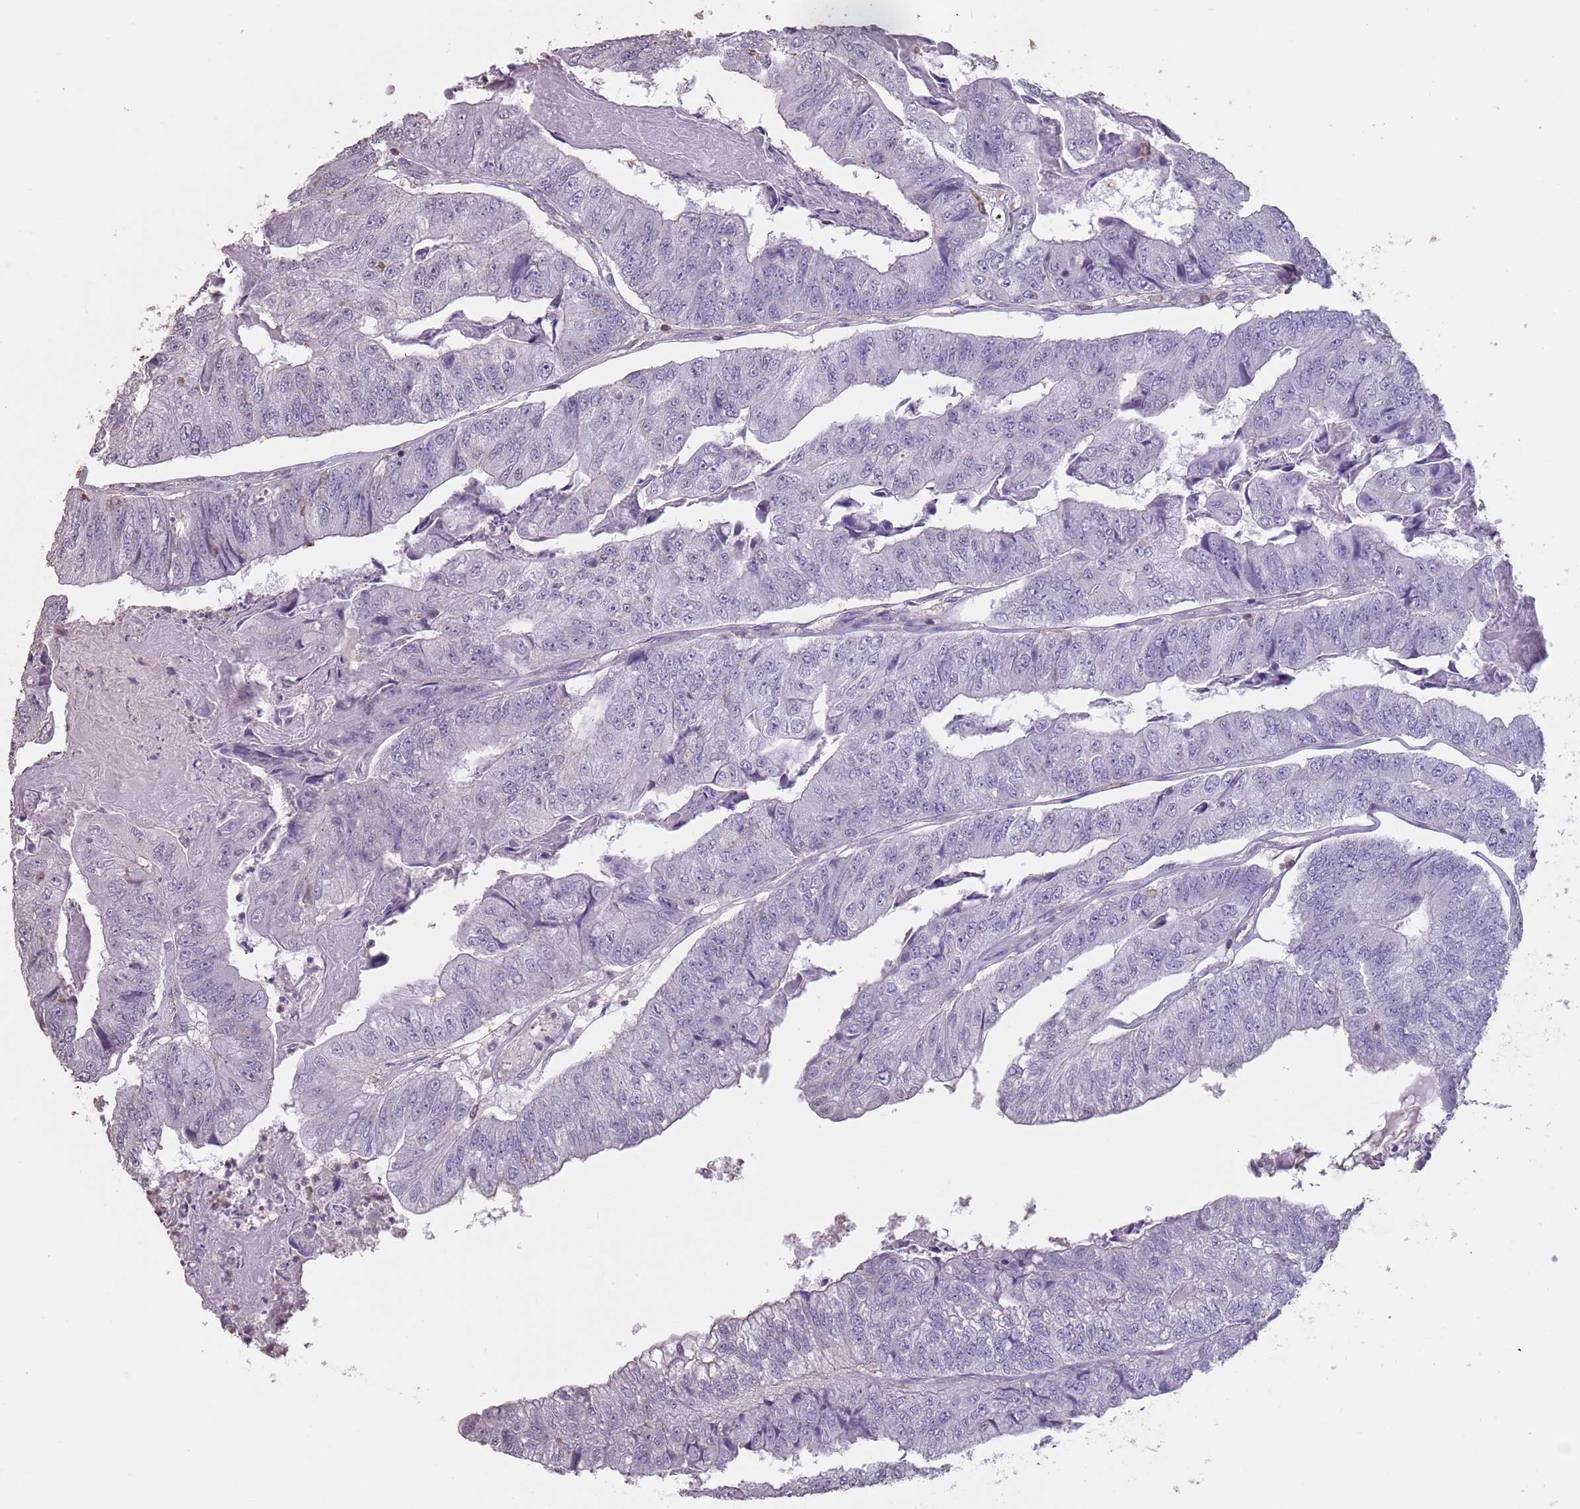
{"staining": {"intensity": "negative", "quantity": "none", "location": "none"}, "tissue": "colorectal cancer", "cell_type": "Tumor cells", "image_type": "cancer", "snomed": [{"axis": "morphology", "description": "Adenocarcinoma, NOS"}, {"axis": "topography", "description": "Colon"}], "caption": "The histopathology image displays no staining of tumor cells in colorectal cancer (adenocarcinoma).", "gene": "SUN5", "patient": {"sex": "female", "age": 67}}